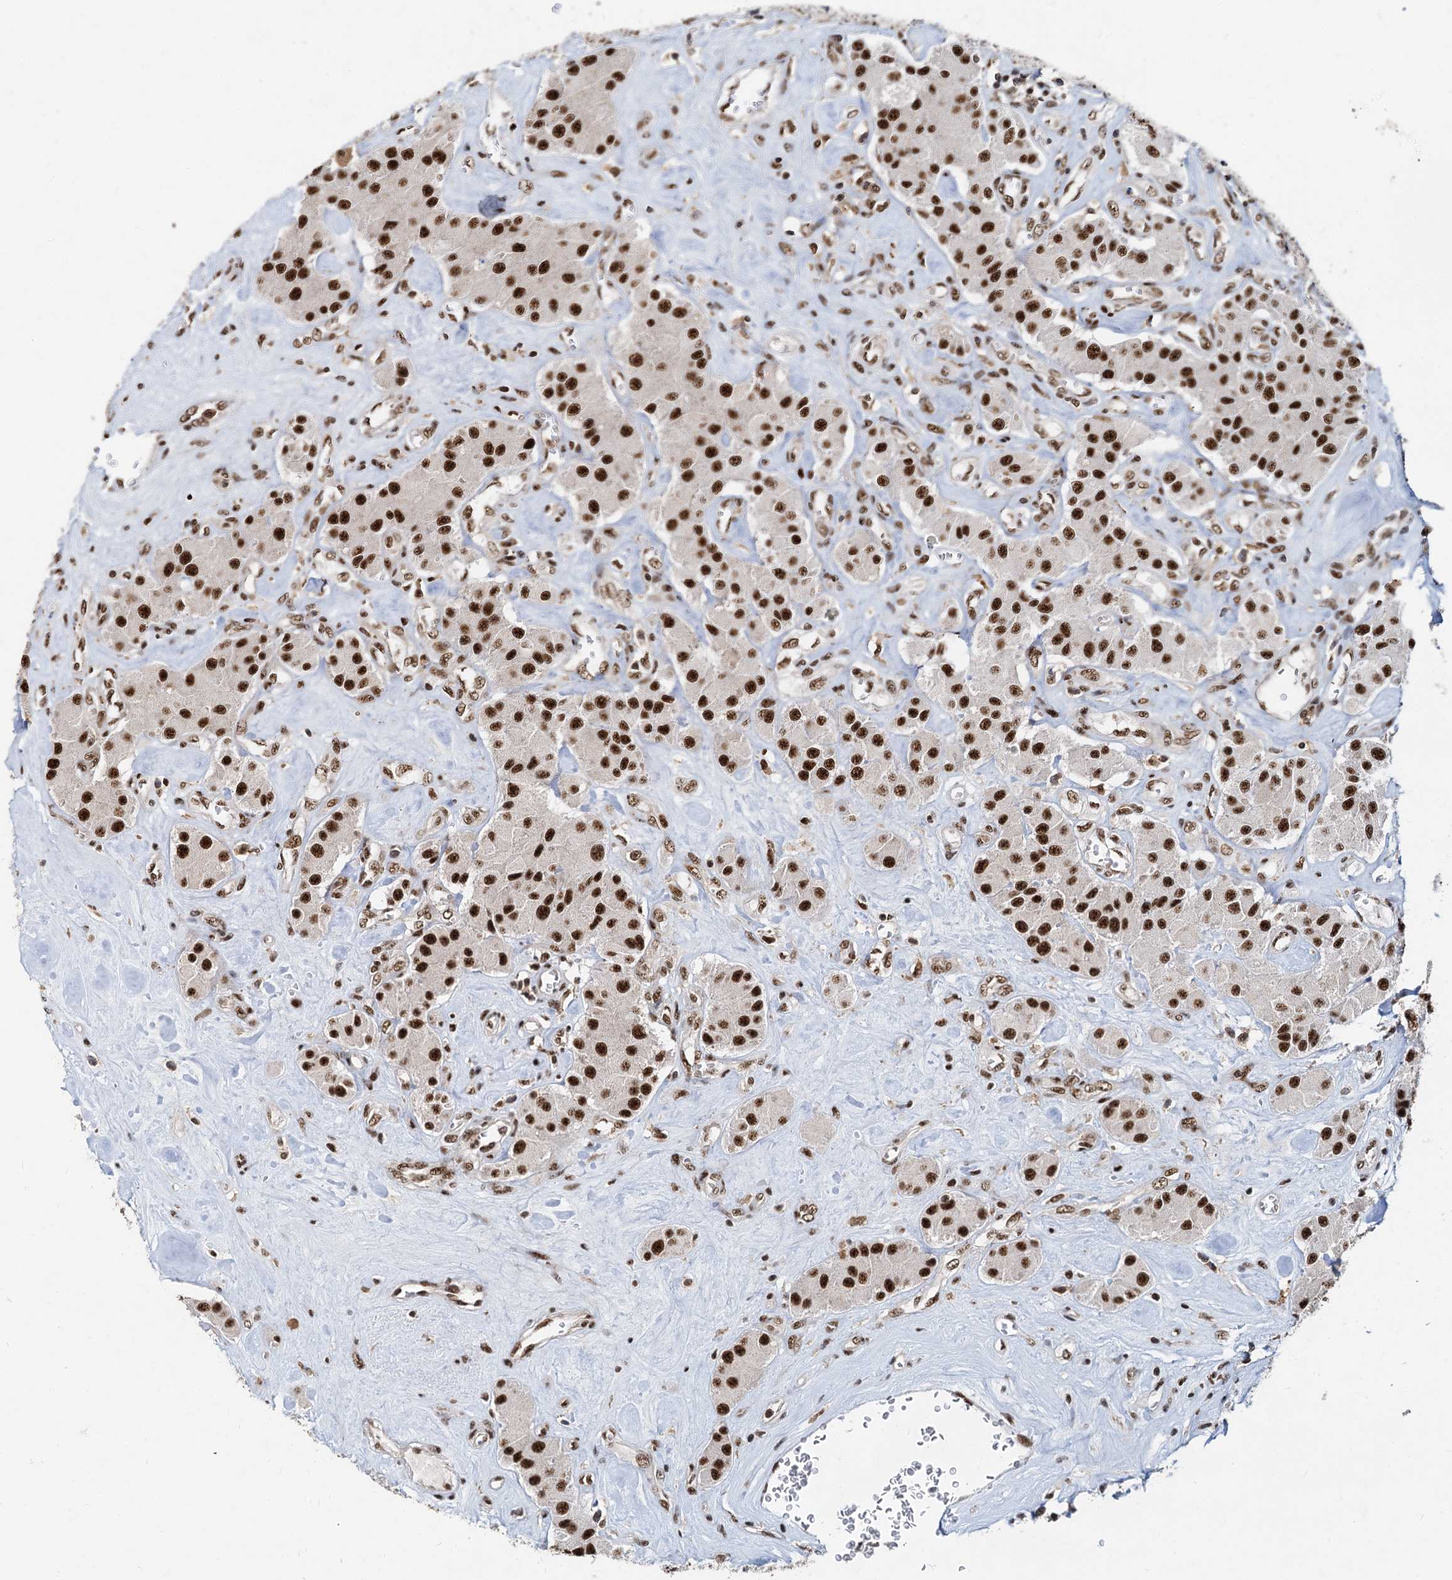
{"staining": {"intensity": "strong", "quantity": ">75%", "location": "nuclear"}, "tissue": "carcinoid", "cell_type": "Tumor cells", "image_type": "cancer", "snomed": [{"axis": "morphology", "description": "Carcinoid, malignant, NOS"}, {"axis": "topography", "description": "Pancreas"}], "caption": "An image of carcinoid (malignant) stained for a protein reveals strong nuclear brown staining in tumor cells. The staining was performed using DAB (3,3'-diaminobenzidine), with brown indicating positive protein expression. Nuclei are stained blue with hematoxylin.", "gene": "RBM26", "patient": {"sex": "male", "age": 41}}